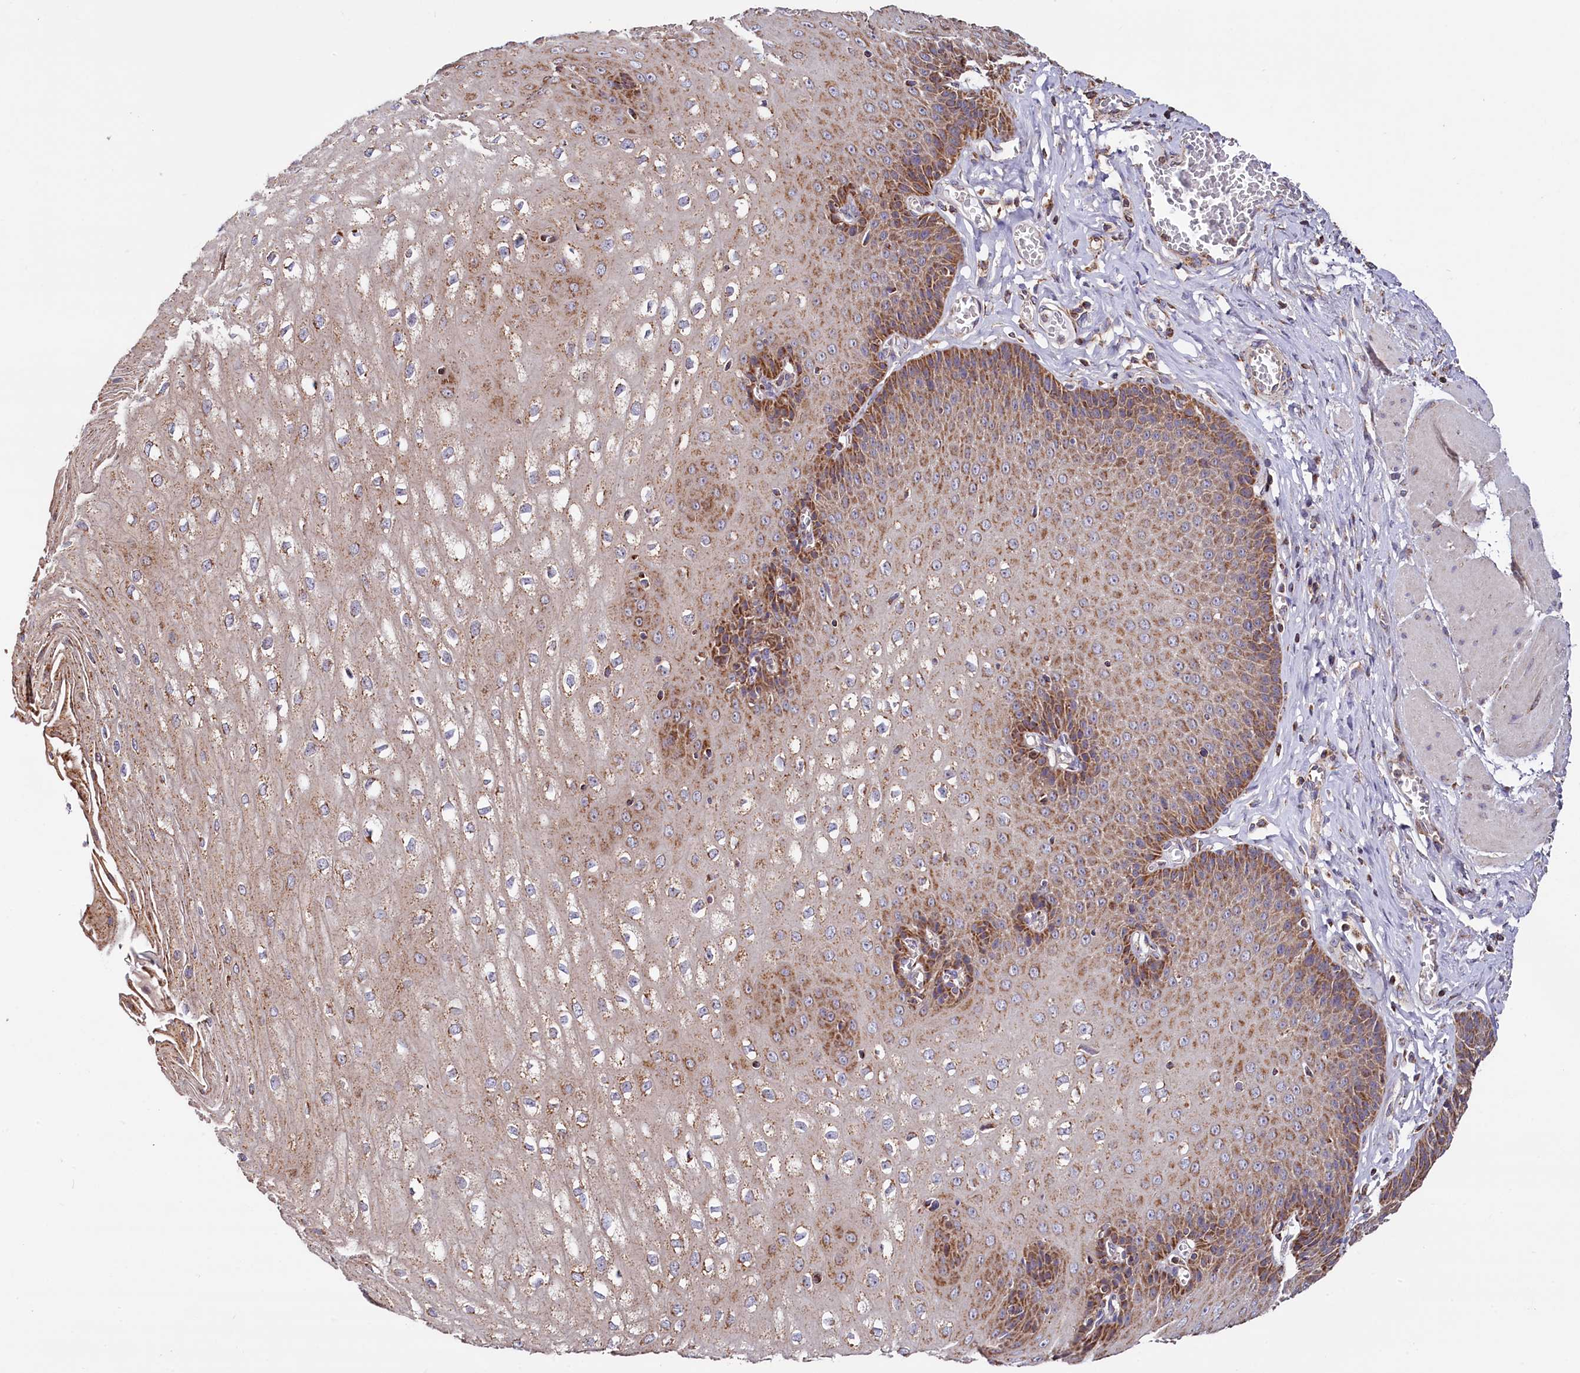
{"staining": {"intensity": "strong", "quantity": "25%-75%", "location": "cytoplasmic/membranous"}, "tissue": "esophagus", "cell_type": "Squamous epithelial cells", "image_type": "normal", "snomed": [{"axis": "morphology", "description": "Normal tissue, NOS"}, {"axis": "topography", "description": "Esophagus"}], "caption": "A brown stain shows strong cytoplasmic/membranous expression of a protein in squamous epithelial cells of normal esophagus.", "gene": "NUDT15", "patient": {"sex": "male", "age": 60}}